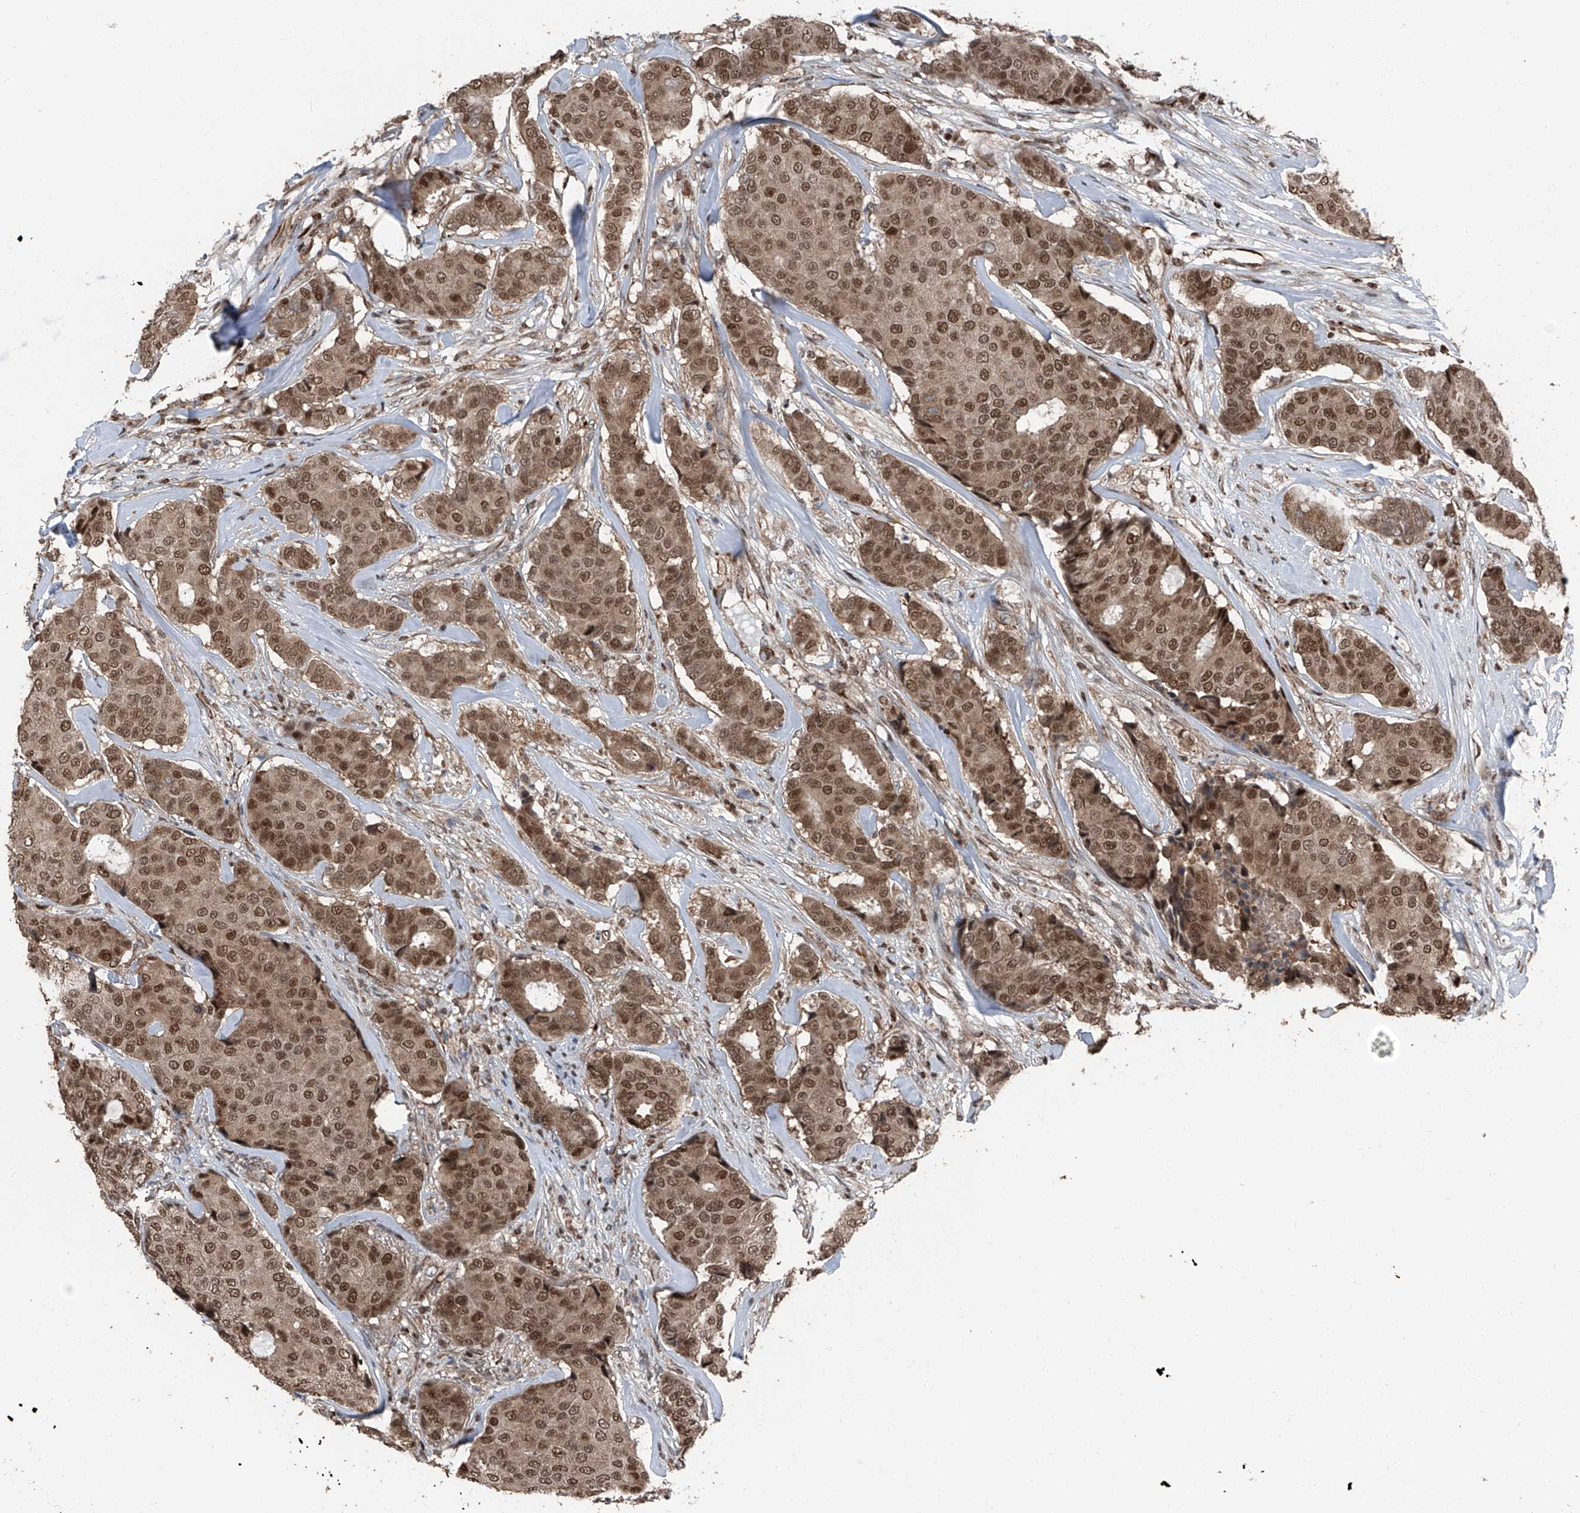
{"staining": {"intensity": "moderate", "quantity": ">75%", "location": "cytoplasmic/membranous,nuclear"}, "tissue": "breast cancer", "cell_type": "Tumor cells", "image_type": "cancer", "snomed": [{"axis": "morphology", "description": "Duct carcinoma"}, {"axis": "topography", "description": "Breast"}], "caption": "Immunohistochemistry of human breast cancer (infiltrating ductal carcinoma) demonstrates medium levels of moderate cytoplasmic/membranous and nuclear positivity in about >75% of tumor cells.", "gene": "FKBP5", "patient": {"sex": "female", "age": 75}}